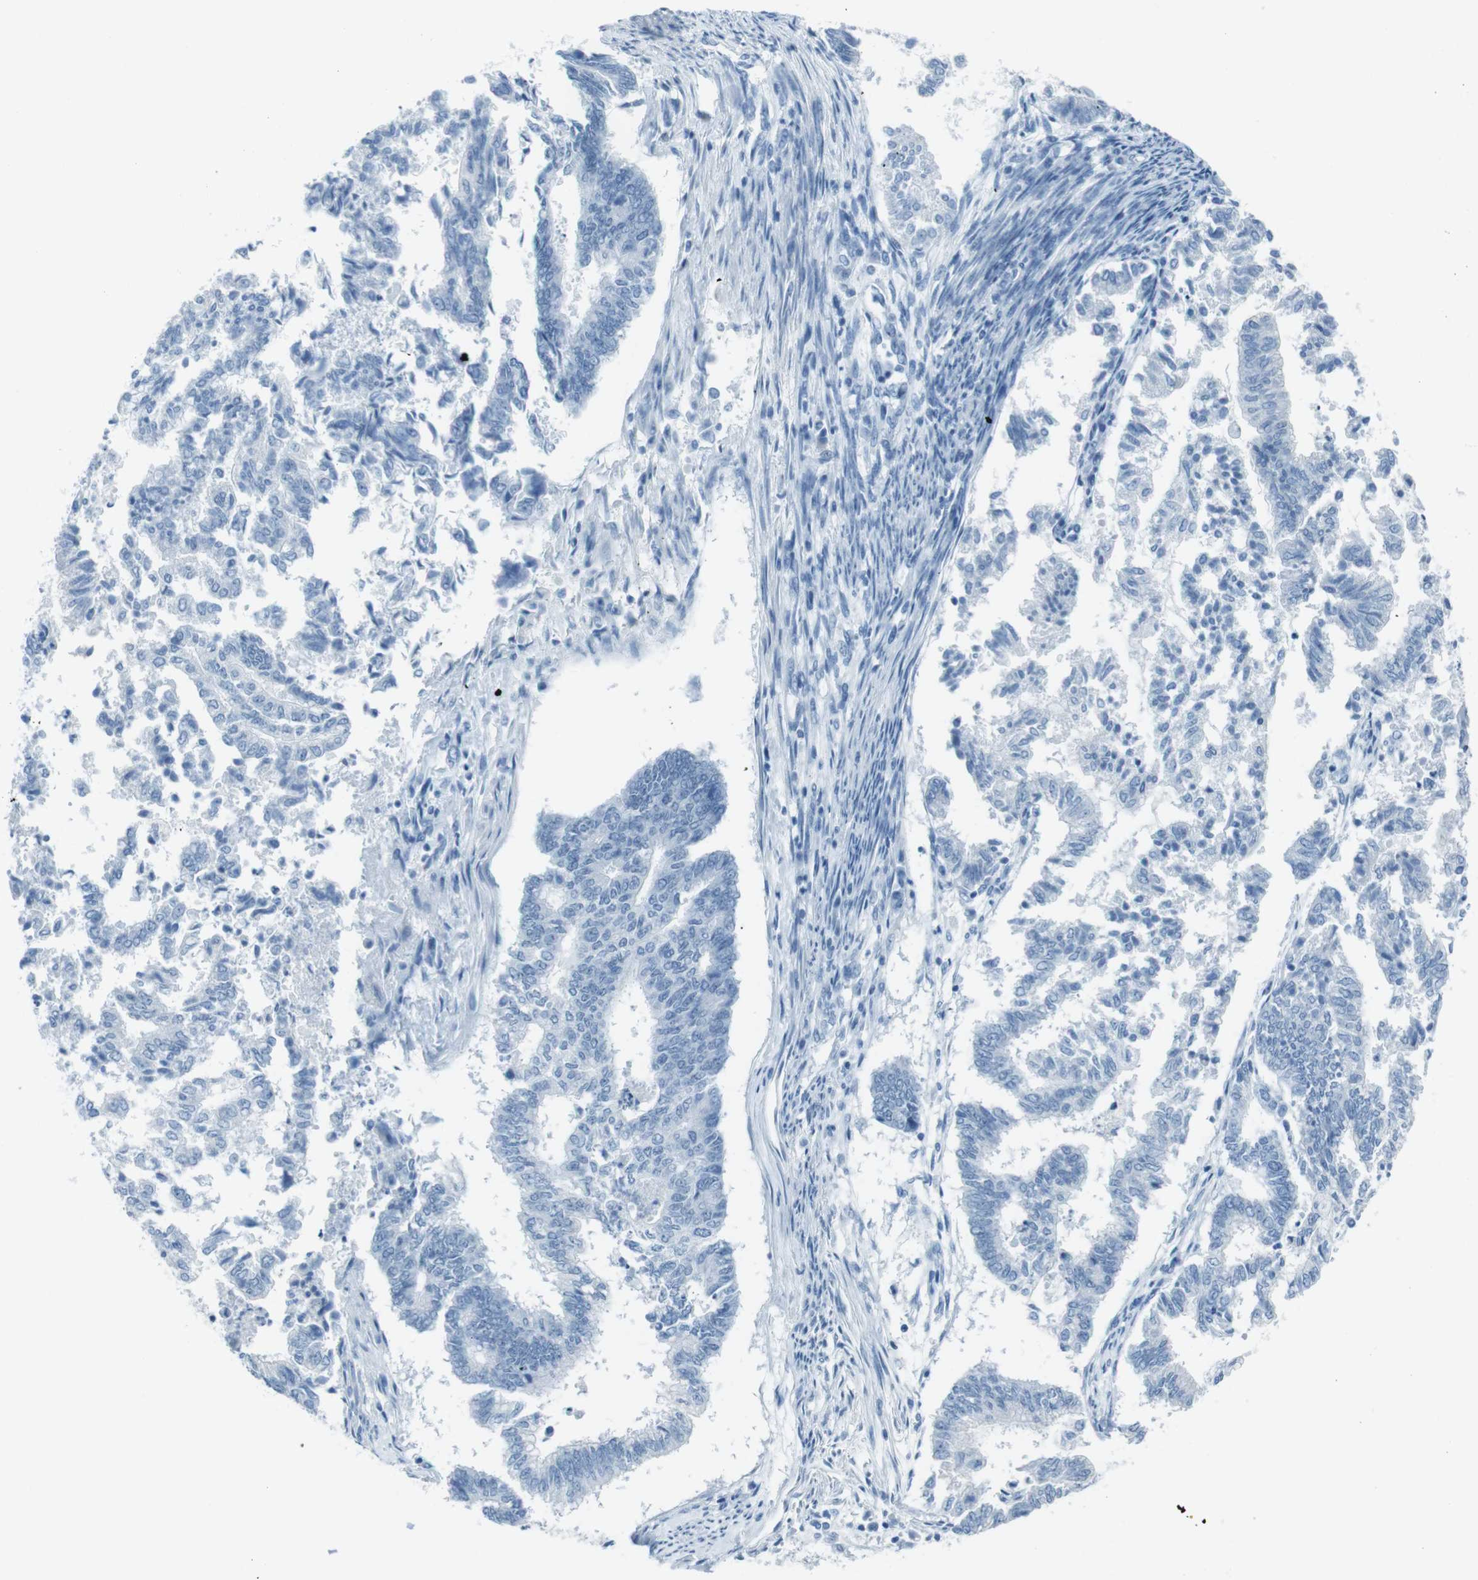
{"staining": {"intensity": "negative", "quantity": "none", "location": "none"}, "tissue": "endometrial cancer", "cell_type": "Tumor cells", "image_type": "cancer", "snomed": [{"axis": "morphology", "description": "Necrosis, NOS"}, {"axis": "morphology", "description": "Adenocarcinoma, NOS"}, {"axis": "topography", "description": "Endometrium"}], "caption": "Endometrial cancer was stained to show a protein in brown. There is no significant staining in tumor cells. The staining is performed using DAB (3,3'-diaminobenzidine) brown chromogen with nuclei counter-stained in using hematoxylin.", "gene": "TMEM207", "patient": {"sex": "female", "age": 79}}